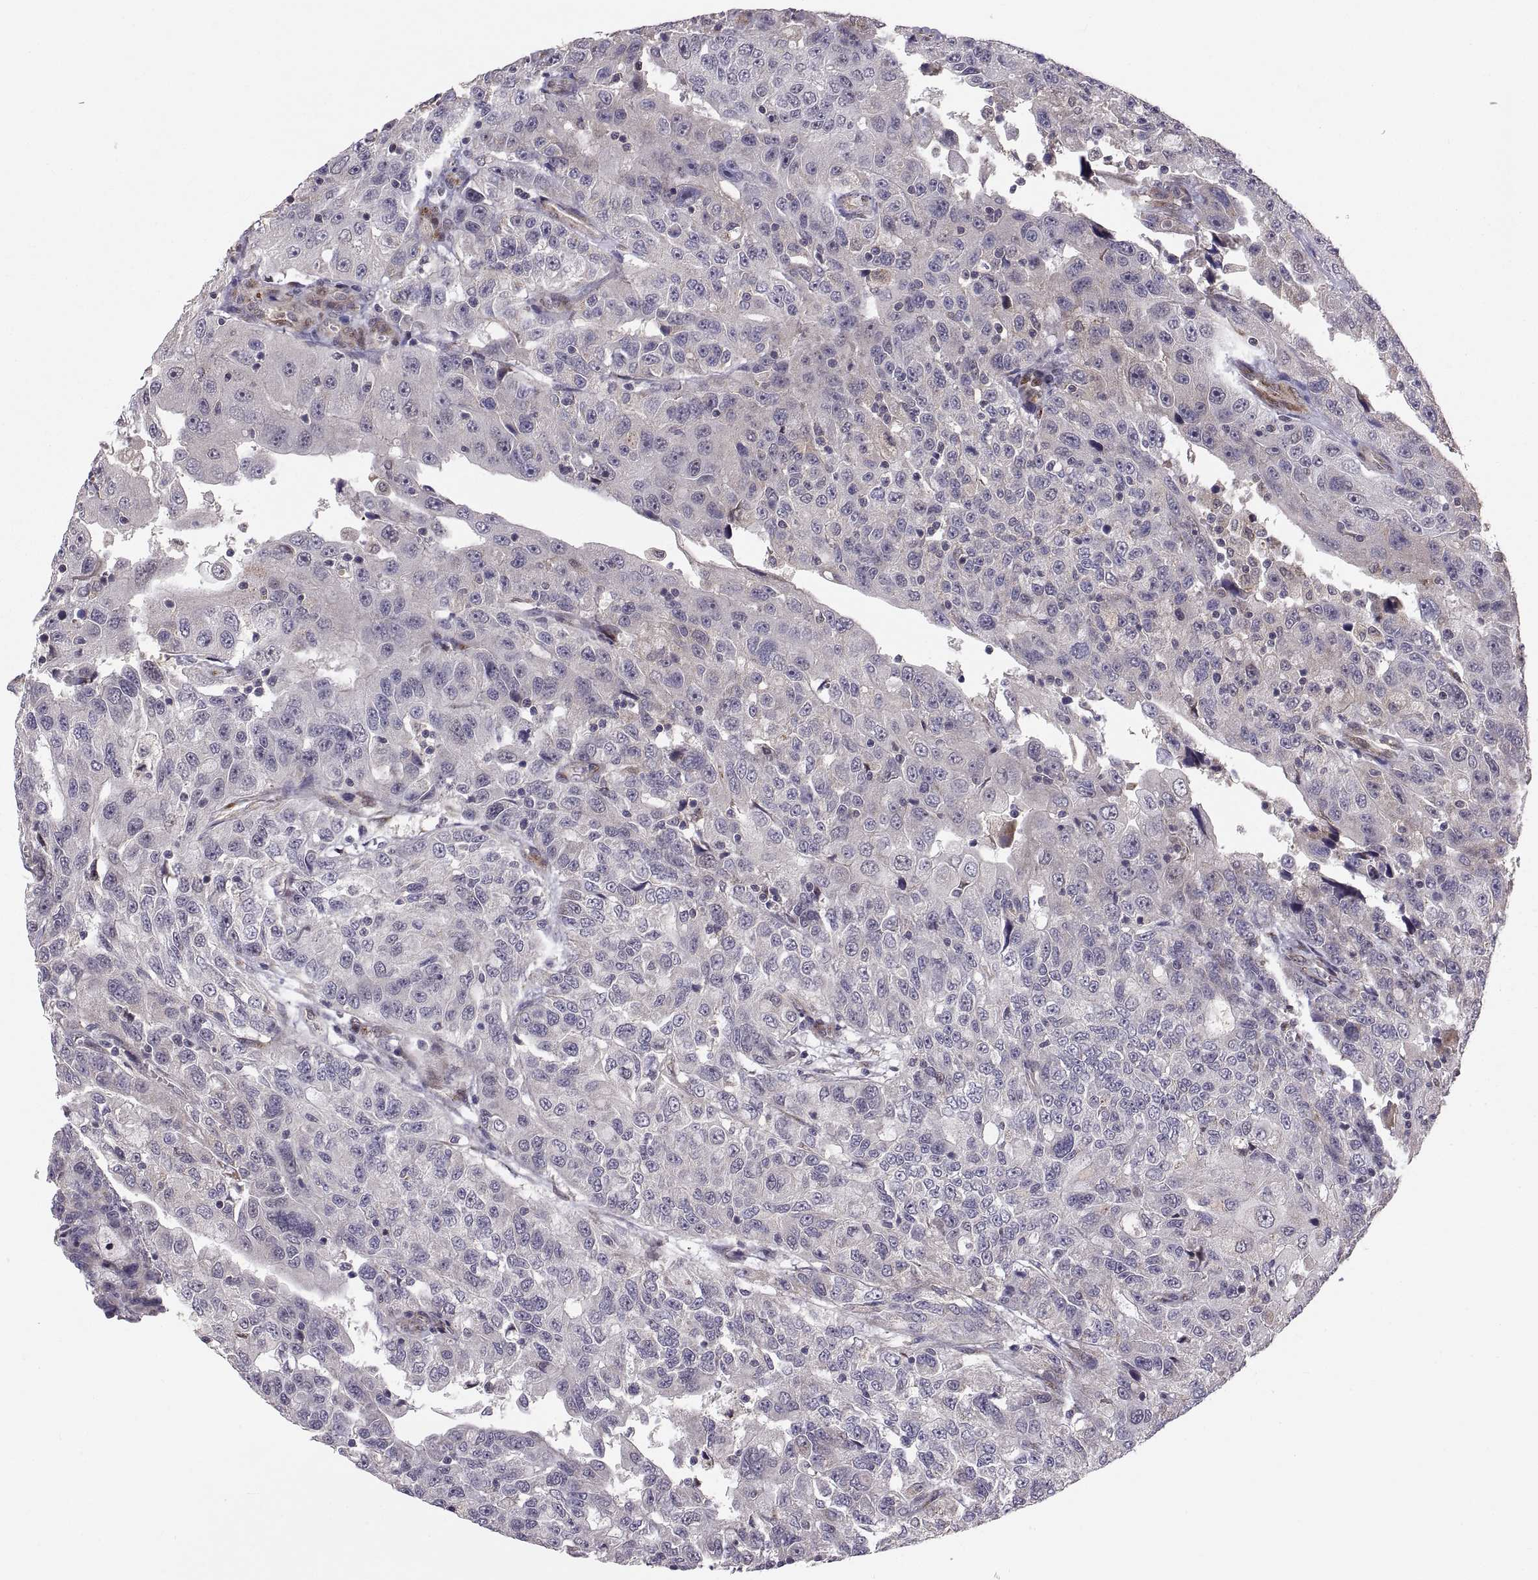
{"staining": {"intensity": "negative", "quantity": "none", "location": "none"}, "tissue": "urothelial cancer", "cell_type": "Tumor cells", "image_type": "cancer", "snomed": [{"axis": "morphology", "description": "Urothelial carcinoma, NOS"}, {"axis": "morphology", "description": "Urothelial carcinoma, High grade"}, {"axis": "topography", "description": "Urinary bladder"}], "caption": "Human urothelial cancer stained for a protein using immunohistochemistry displays no expression in tumor cells.", "gene": "TESC", "patient": {"sex": "female", "age": 73}}